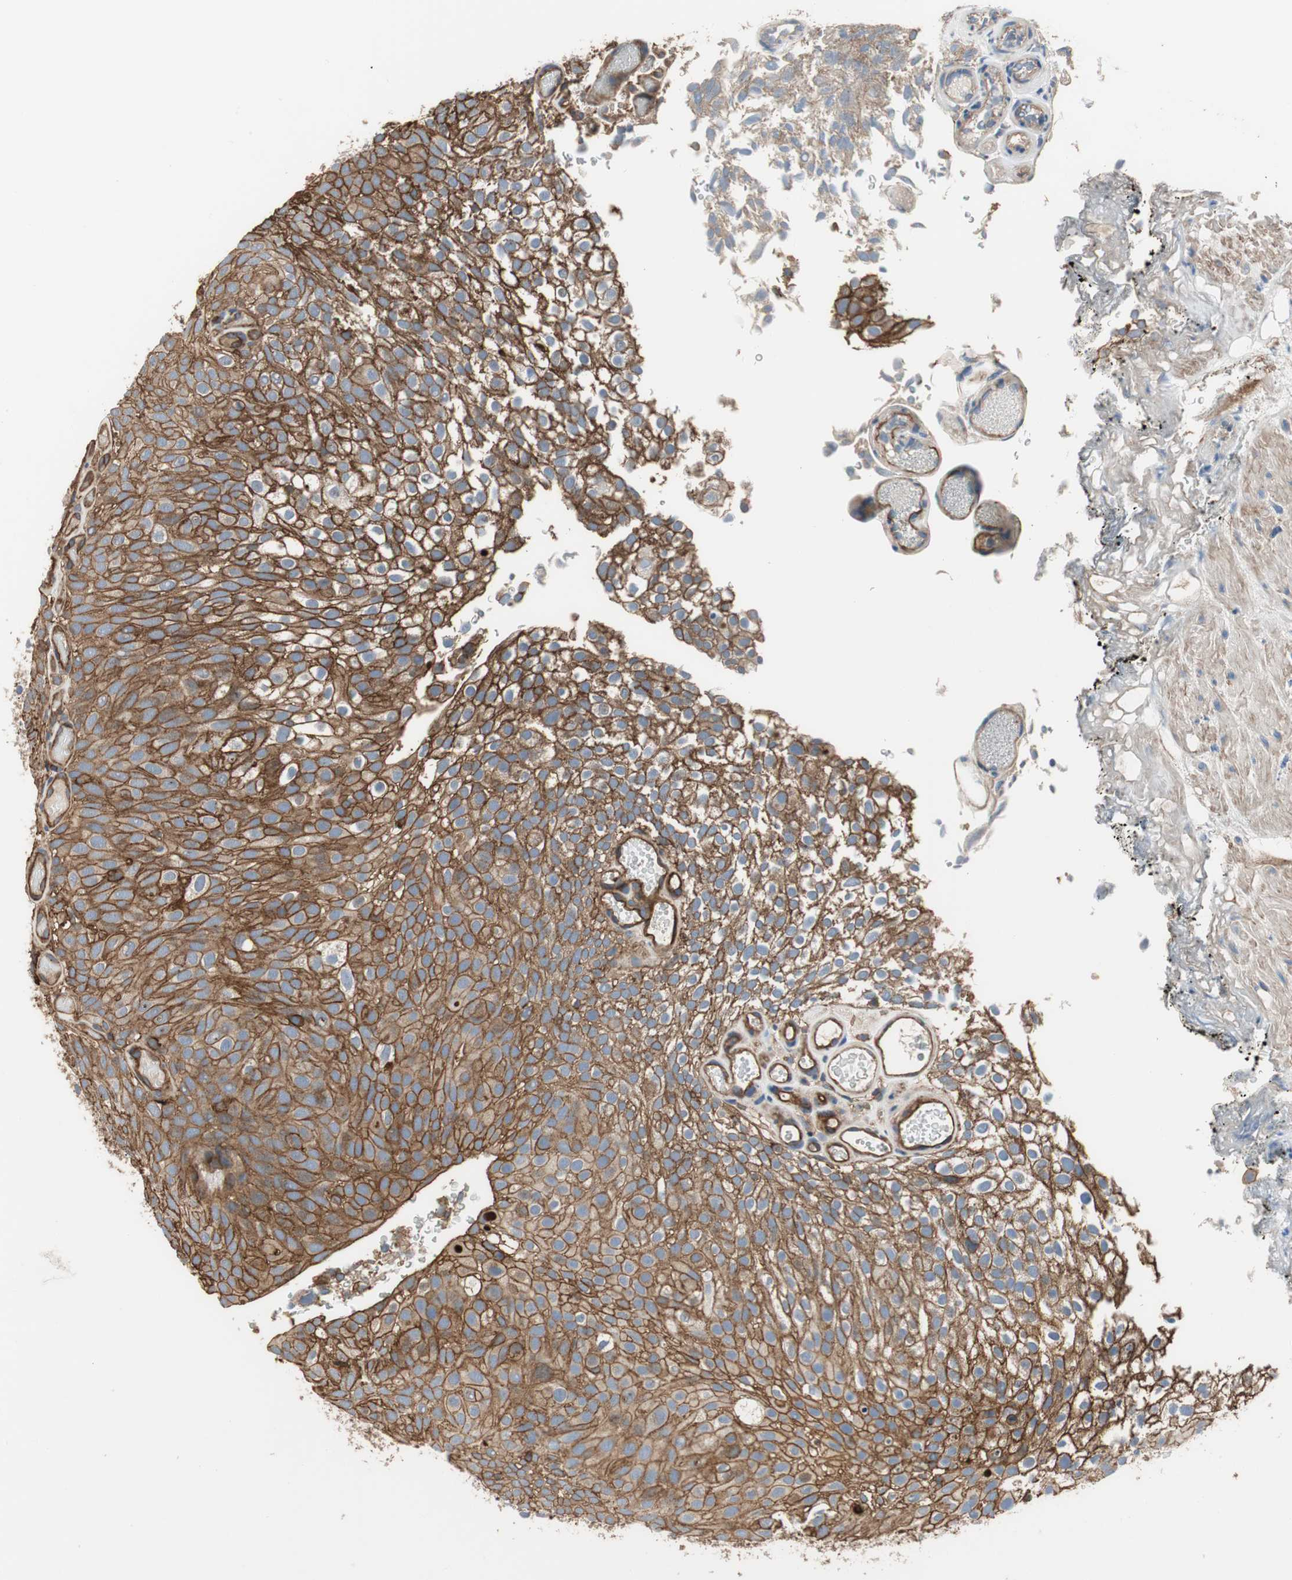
{"staining": {"intensity": "strong", "quantity": ">75%", "location": "cytoplasmic/membranous"}, "tissue": "urothelial cancer", "cell_type": "Tumor cells", "image_type": "cancer", "snomed": [{"axis": "morphology", "description": "Urothelial carcinoma, Low grade"}, {"axis": "topography", "description": "Urinary bladder"}], "caption": "Urothelial cancer stained with a protein marker displays strong staining in tumor cells.", "gene": "IL1RL1", "patient": {"sex": "male", "age": 78}}